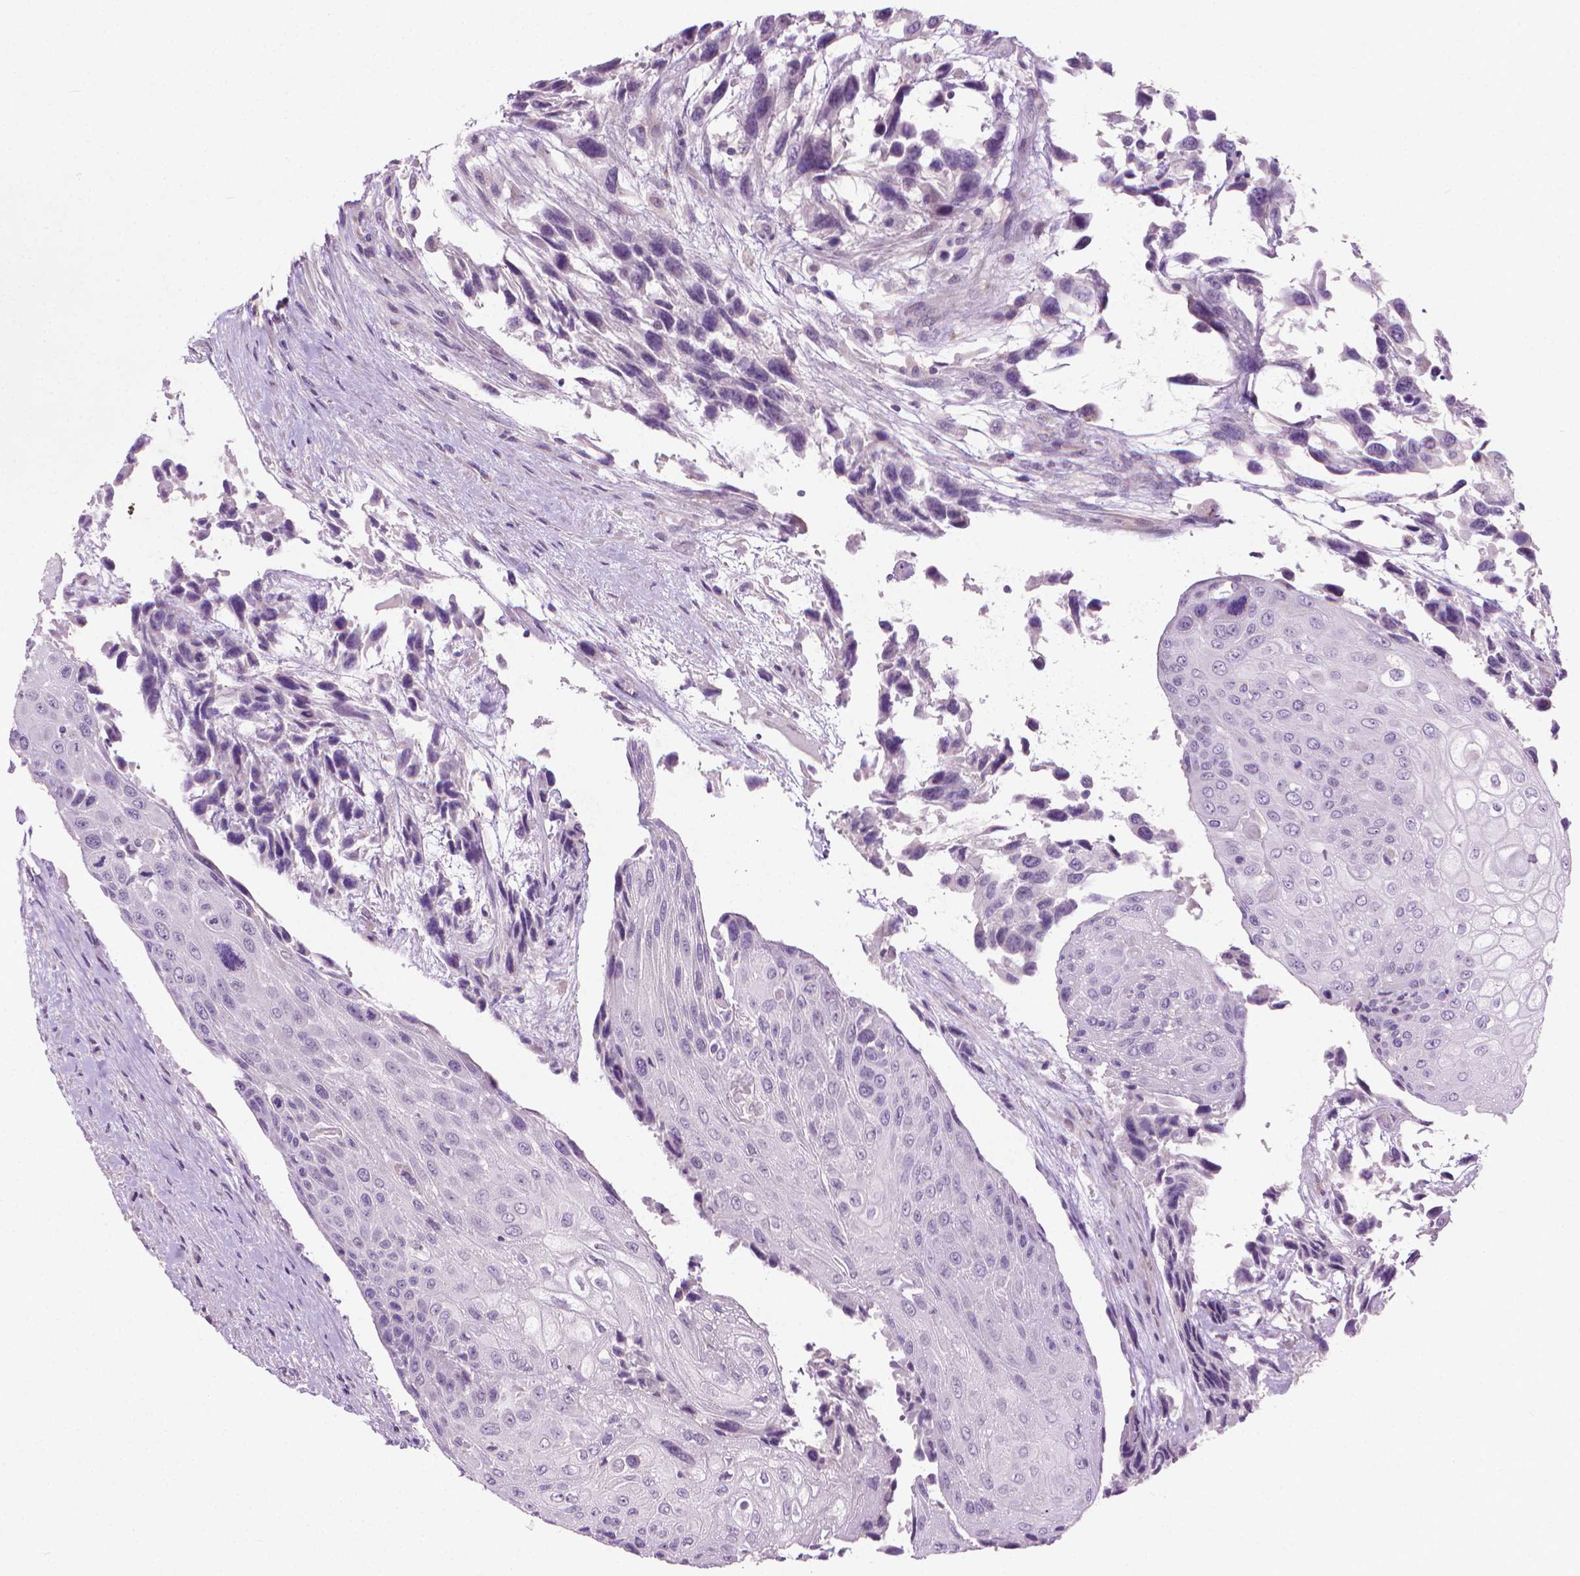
{"staining": {"intensity": "negative", "quantity": "none", "location": "none"}, "tissue": "urothelial cancer", "cell_type": "Tumor cells", "image_type": "cancer", "snomed": [{"axis": "morphology", "description": "Urothelial carcinoma, High grade"}, {"axis": "topography", "description": "Urinary bladder"}], "caption": "Tumor cells are negative for brown protein staining in urothelial carcinoma (high-grade).", "gene": "KRT73", "patient": {"sex": "female", "age": 70}}